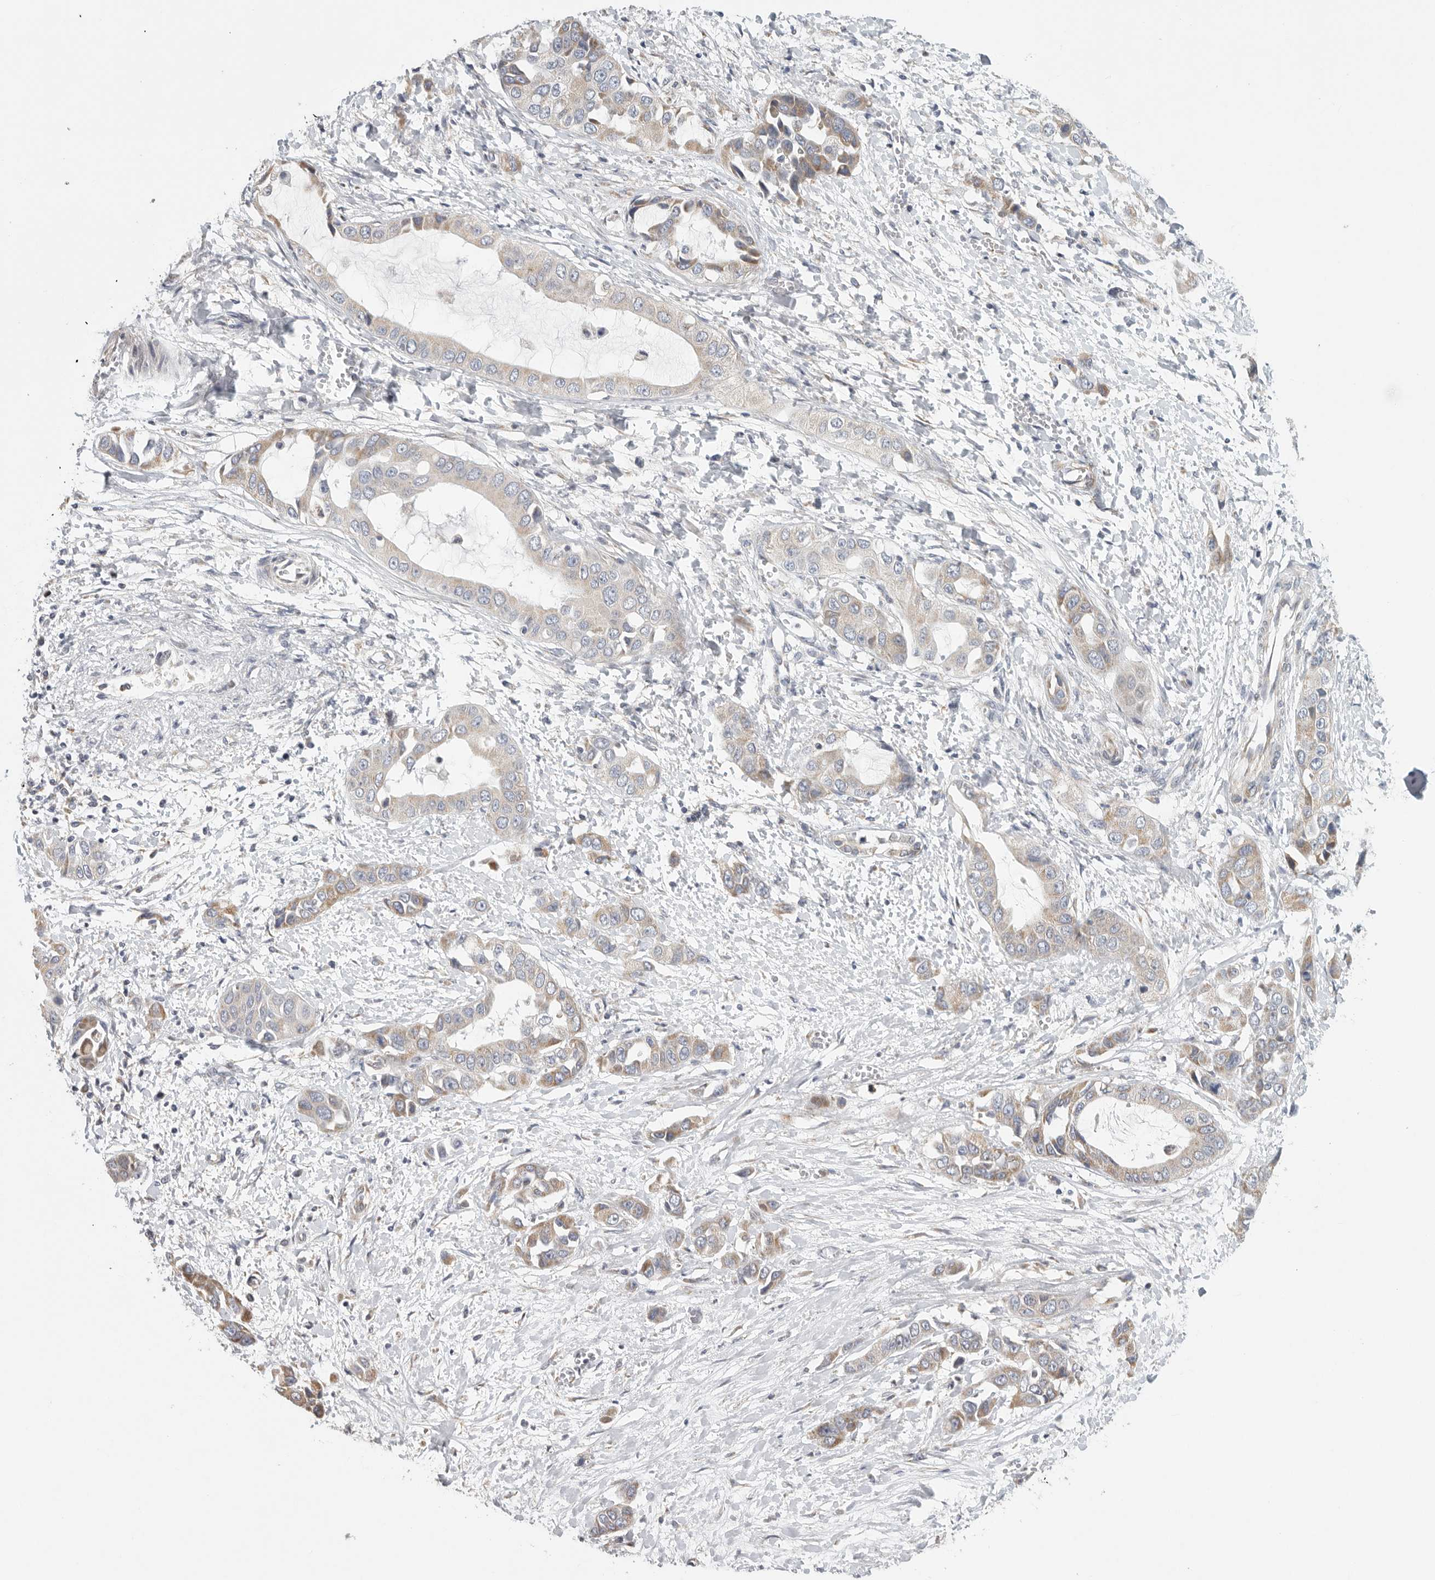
{"staining": {"intensity": "moderate", "quantity": "<25%", "location": "cytoplasmic/membranous"}, "tissue": "liver cancer", "cell_type": "Tumor cells", "image_type": "cancer", "snomed": [{"axis": "morphology", "description": "Cholangiocarcinoma"}, {"axis": "topography", "description": "Liver"}], "caption": "Immunohistochemistry of liver cholangiocarcinoma demonstrates low levels of moderate cytoplasmic/membranous expression in approximately <25% of tumor cells.", "gene": "FKBP8", "patient": {"sex": "female", "age": 52}}